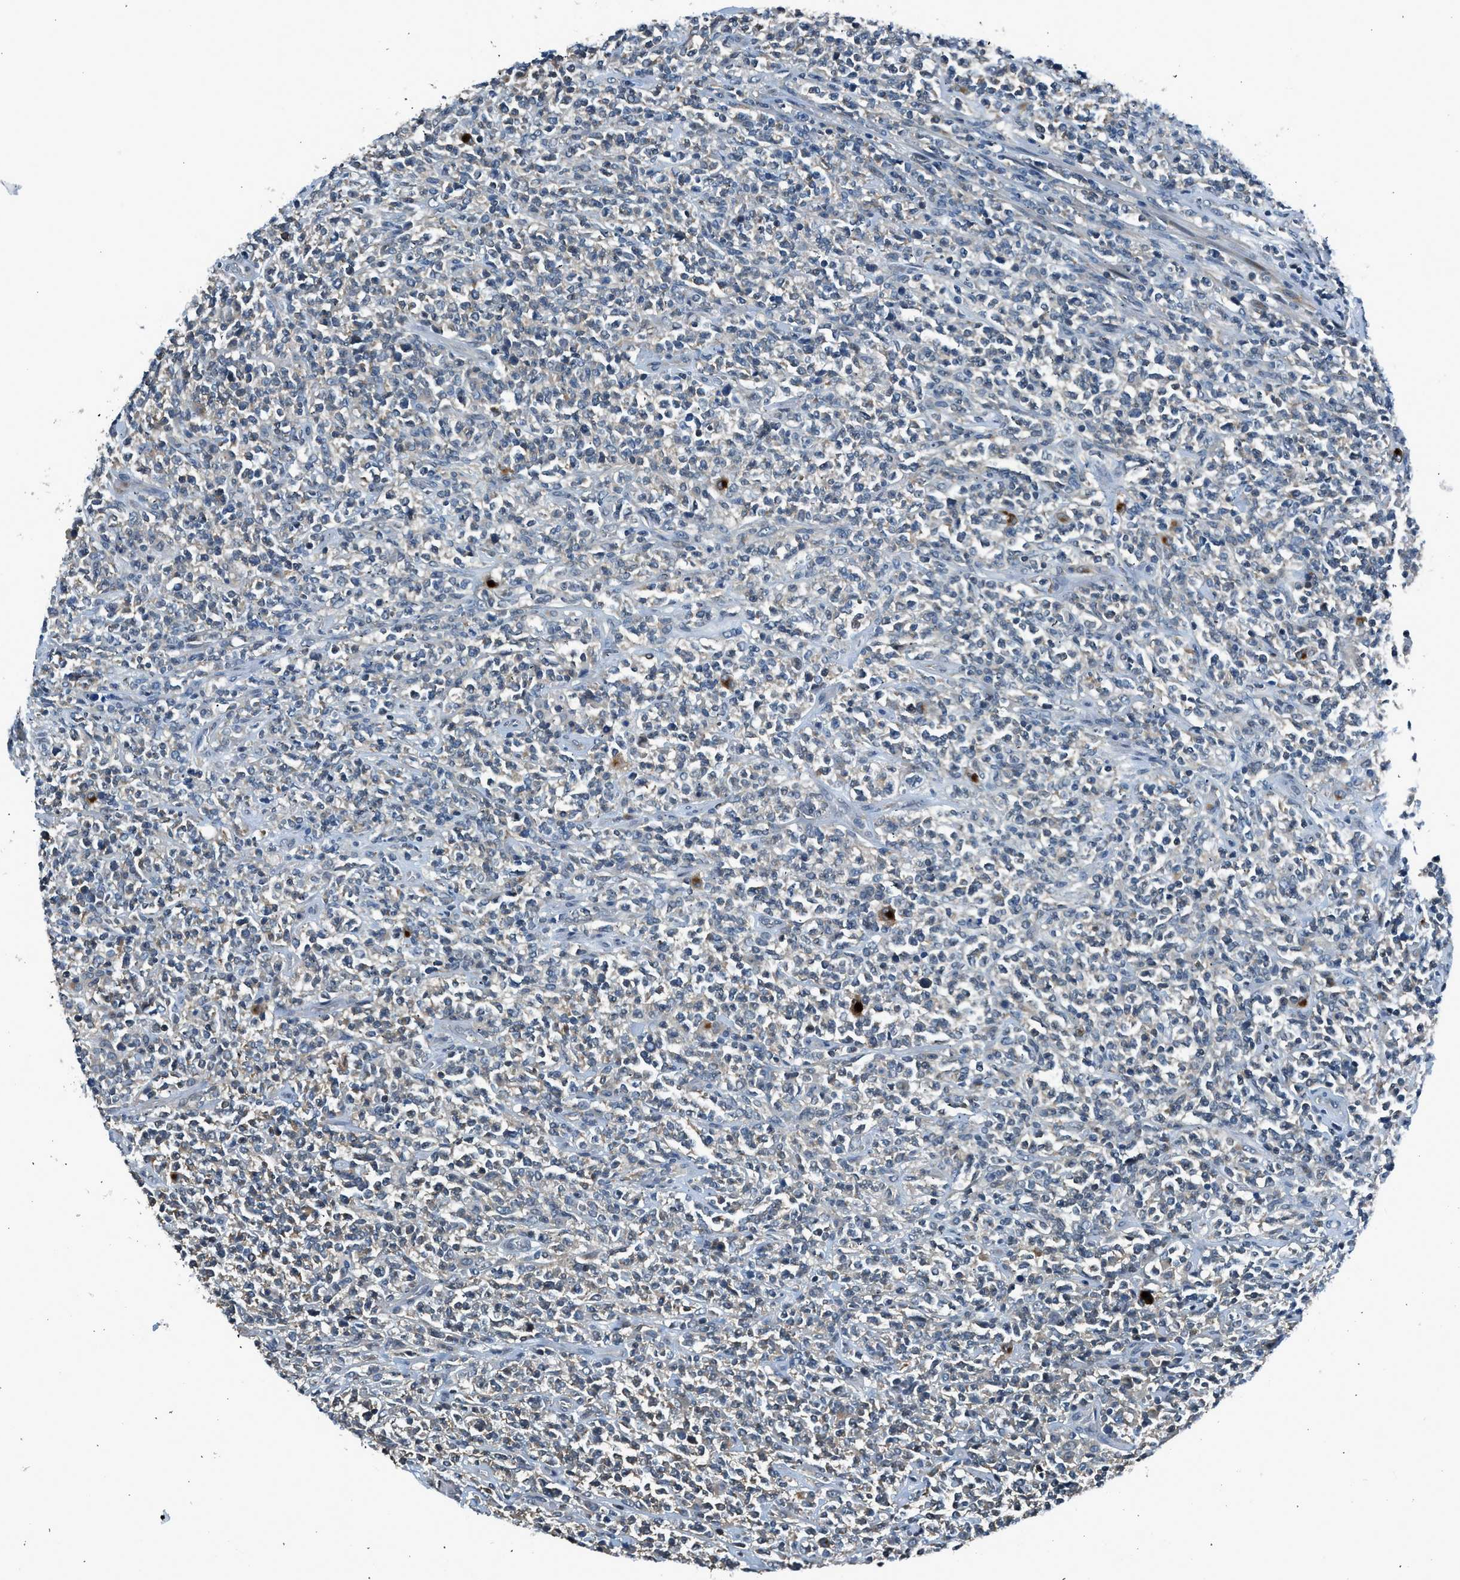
{"staining": {"intensity": "negative", "quantity": "none", "location": "none"}, "tissue": "lymphoma", "cell_type": "Tumor cells", "image_type": "cancer", "snomed": [{"axis": "morphology", "description": "Malignant lymphoma, non-Hodgkin's type, High grade"}, {"axis": "topography", "description": "Soft tissue"}], "caption": "There is no significant positivity in tumor cells of high-grade malignant lymphoma, non-Hodgkin's type.", "gene": "LMLN", "patient": {"sex": "male", "age": 18}}